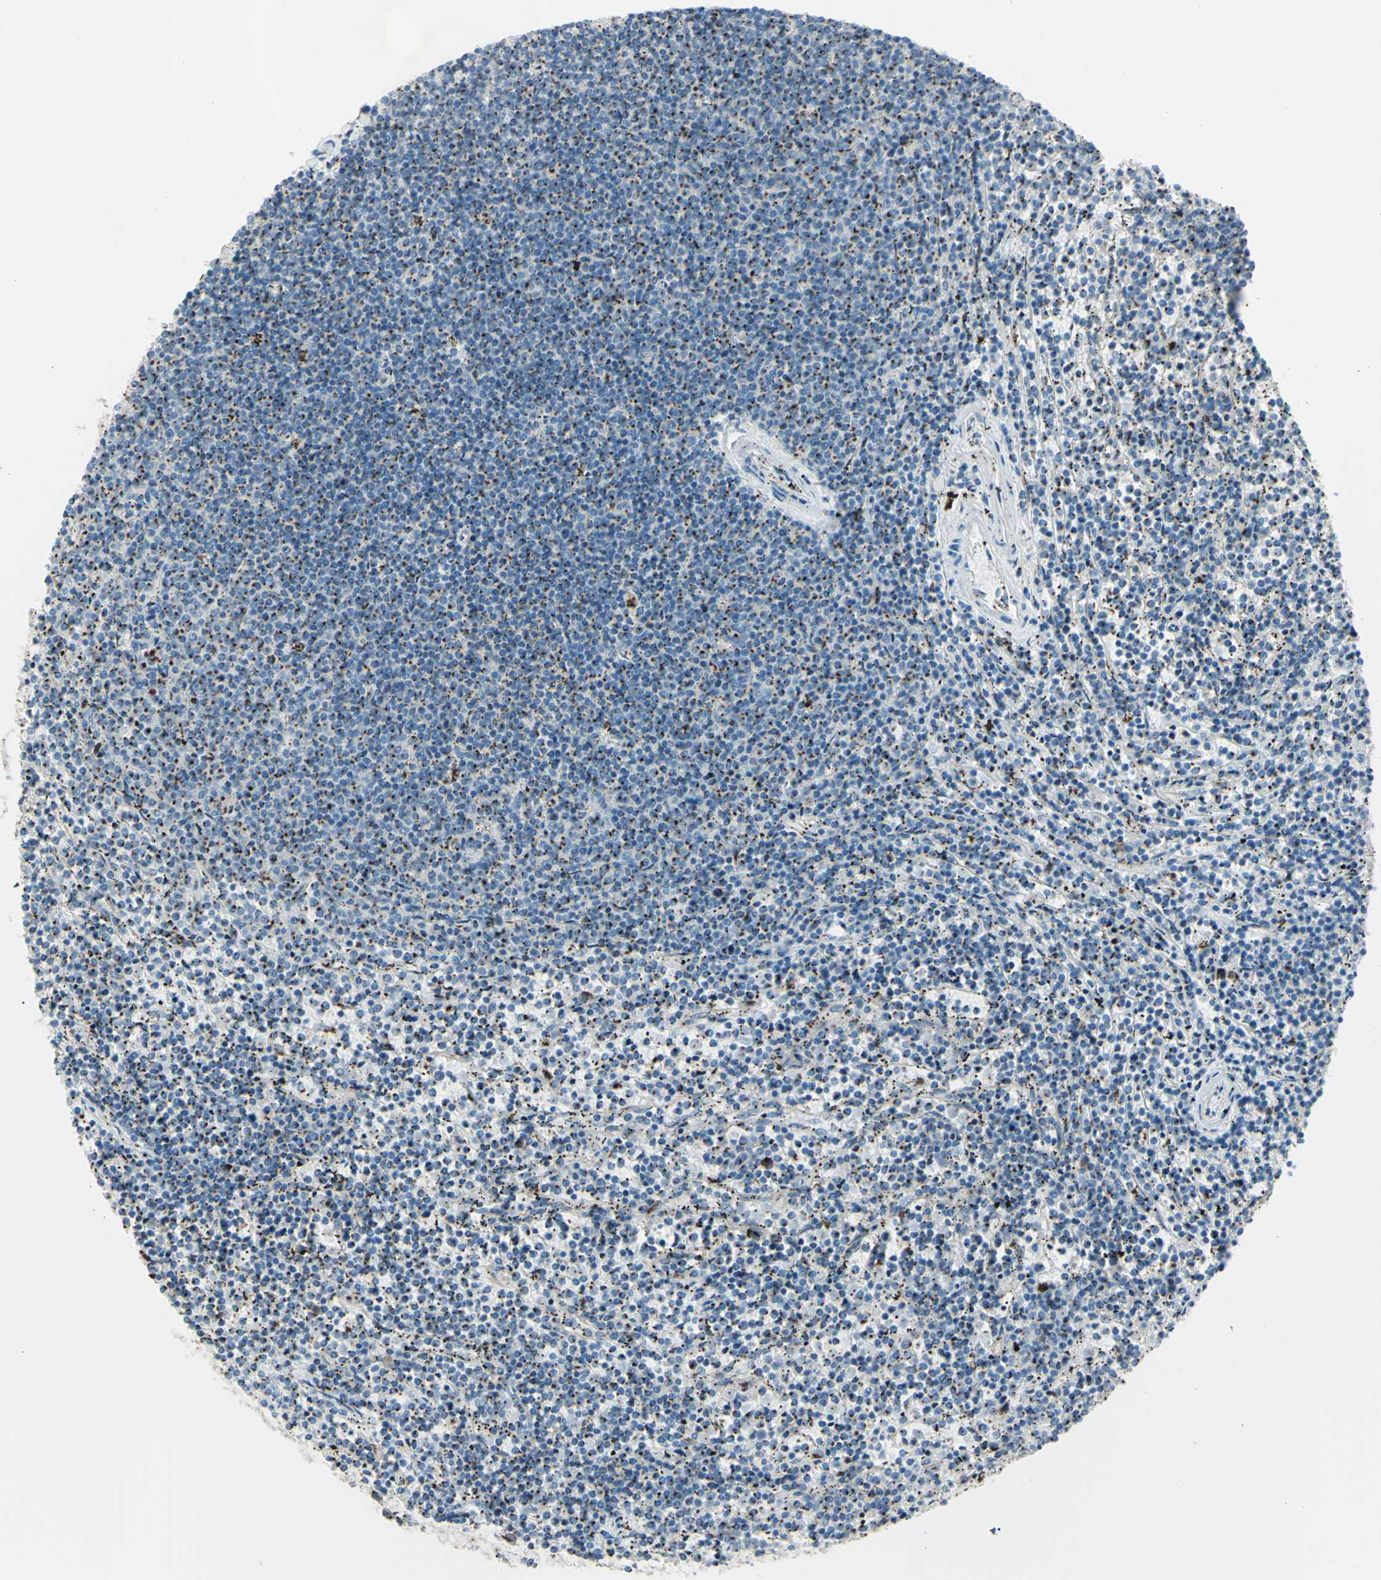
{"staining": {"intensity": "strong", "quantity": "25%-75%", "location": "cytoplasmic/membranous"}, "tissue": "lymphoma", "cell_type": "Tumor cells", "image_type": "cancer", "snomed": [{"axis": "morphology", "description": "Malignant lymphoma, non-Hodgkin's type, Low grade"}, {"axis": "topography", "description": "Spleen"}], "caption": "Brown immunohistochemical staining in human lymphoma reveals strong cytoplasmic/membranous positivity in about 25%-75% of tumor cells.", "gene": "B4GALT1", "patient": {"sex": "female", "age": 50}}